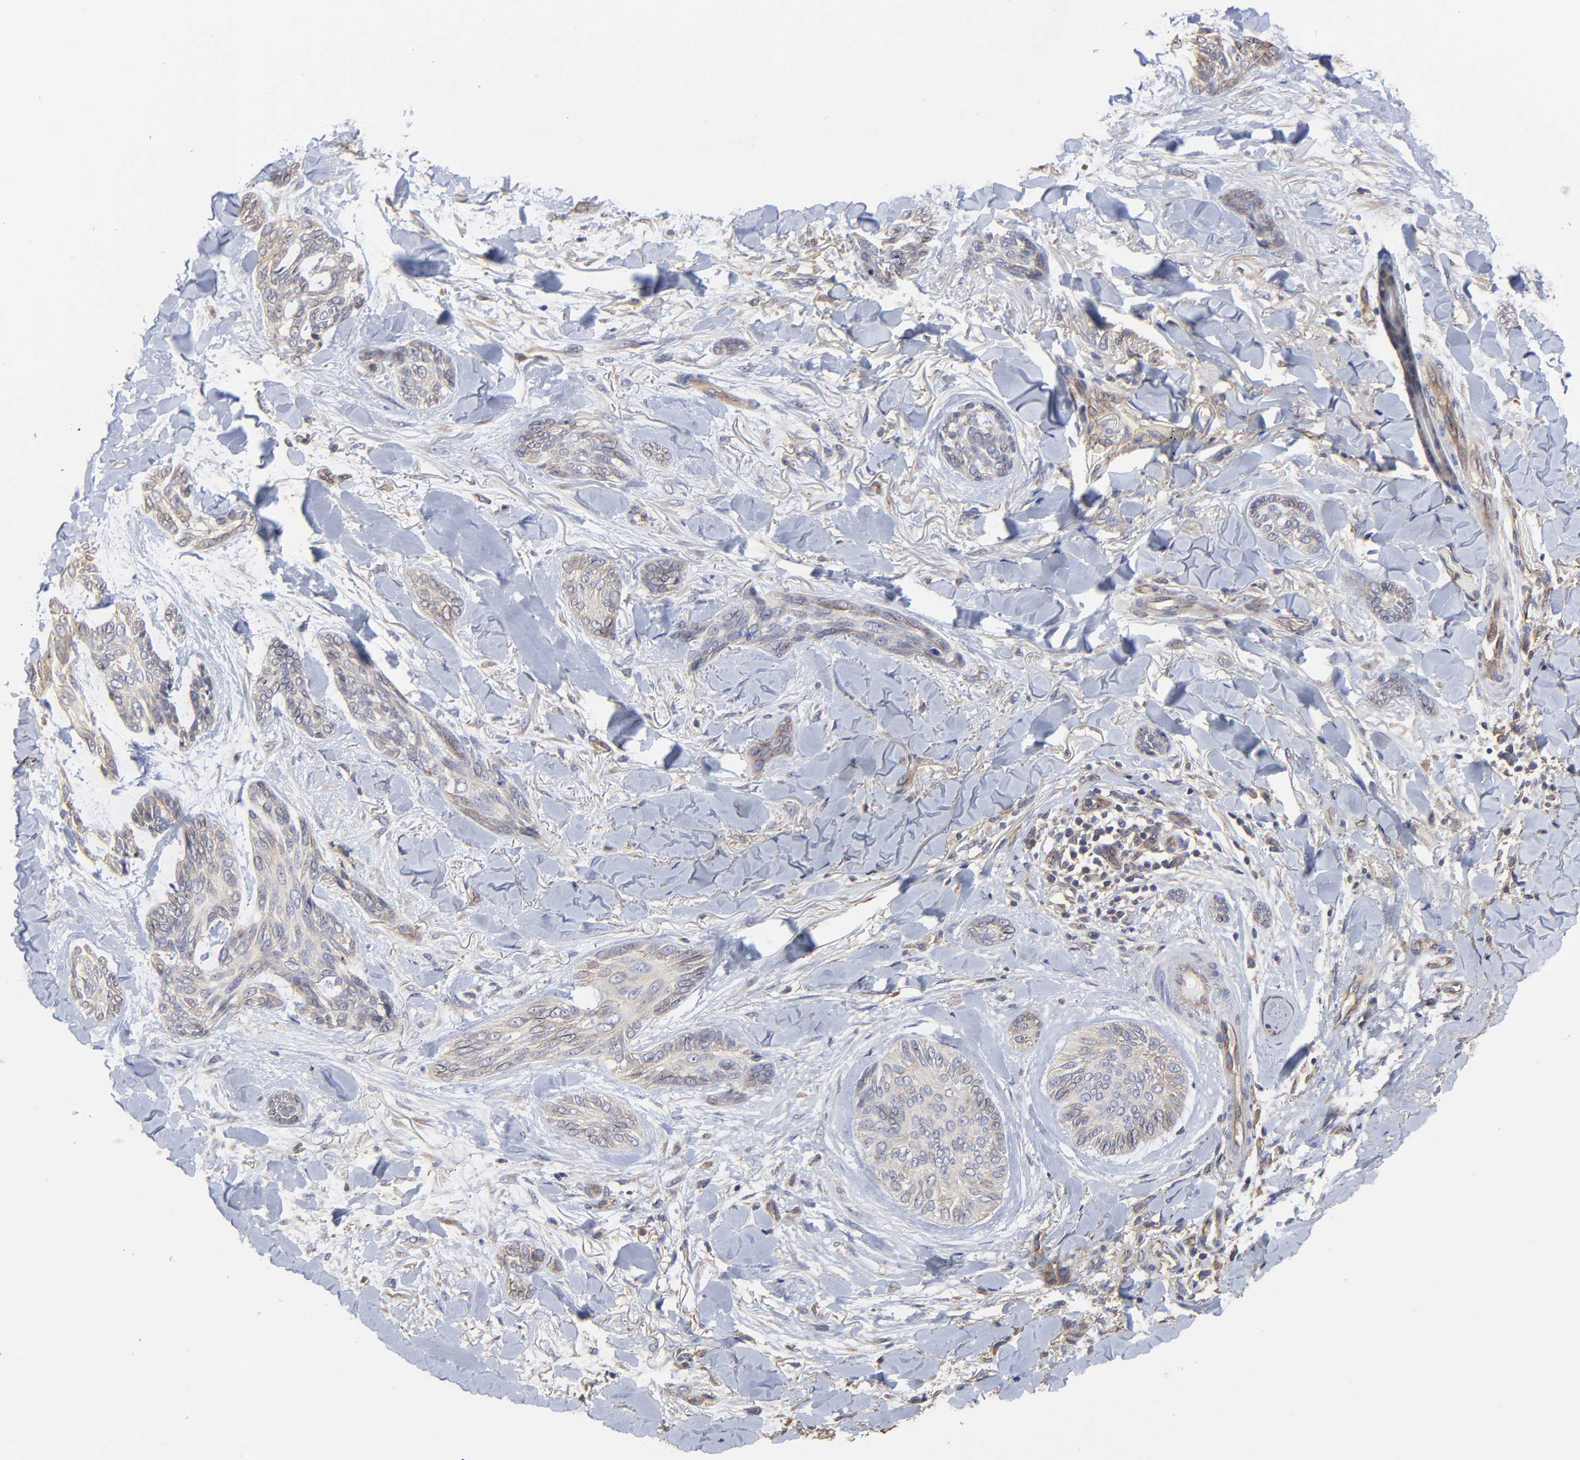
{"staining": {"intensity": "weak", "quantity": ">75%", "location": "cytoplasmic/membranous"}, "tissue": "skin cancer", "cell_type": "Tumor cells", "image_type": "cancer", "snomed": [{"axis": "morphology", "description": "Normal tissue, NOS"}, {"axis": "morphology", "description": "Basal cell carcinoma"}, {"axis": "topography", "description": "Skin"}], "caption": "Immunohistochemical staining of human skin cancer displays low levels of weak cytoplasmic/membranous positivity in approximately >75% of tumor cells.", "gene": "ARMT1", "patient": {"sex": "female", "age": 71}}